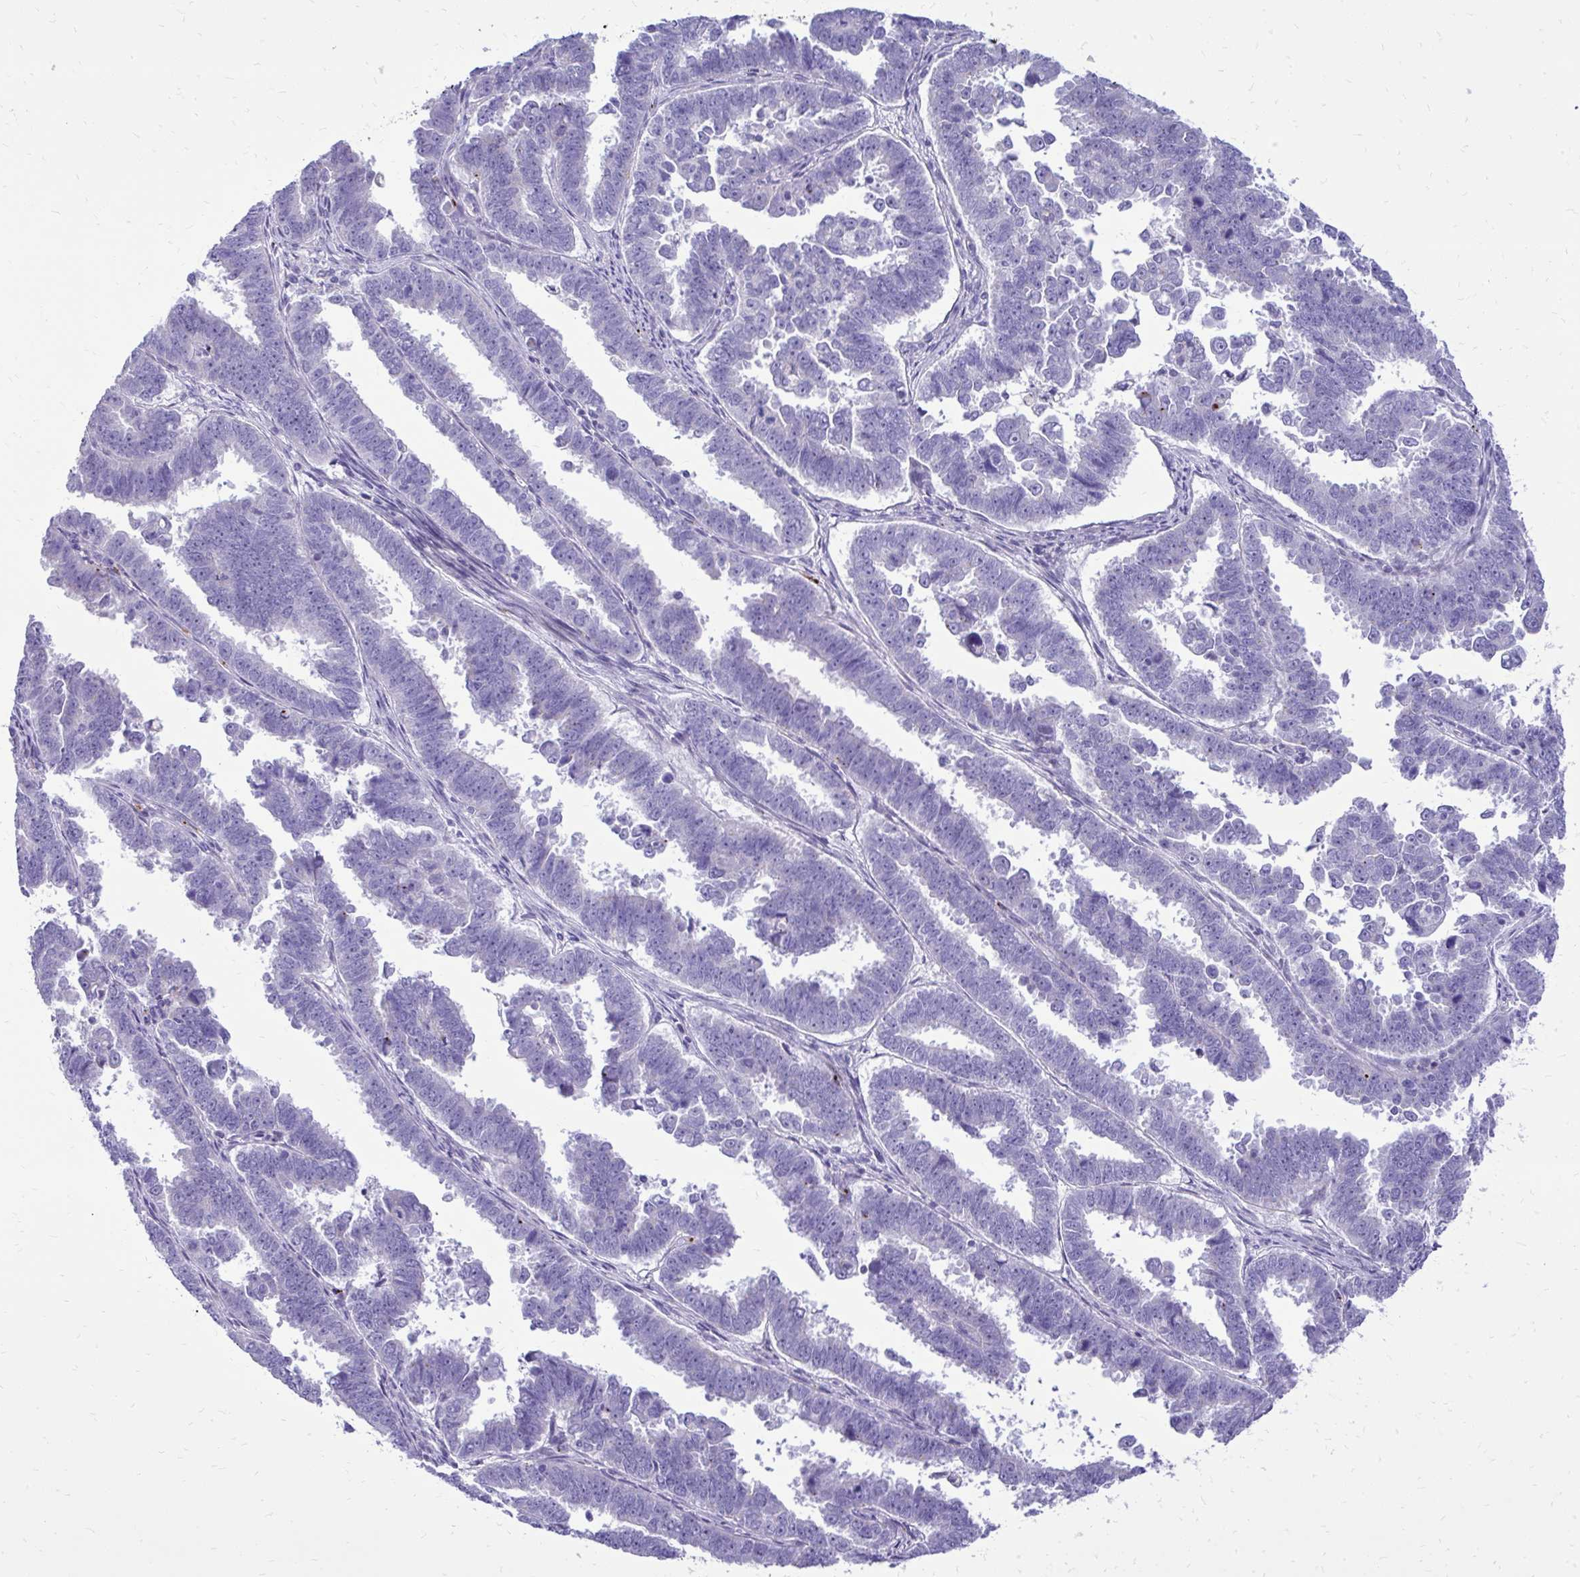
{"staining": {"intensity": "negative", "quantity": "none", "location": "none"}, "tissue": "endometrial cancer", "cell_type": "Tumor cells", "image_type": "cancer", "snomed": [{"axis": "morphology", "description": "Adenocarcinoma, NOS"}, {"axis": "topography", "description": "Endometrium"}], "caption": "This histopathology image is of endometrial adenocarcinoma stained with immunohistochemistry (IHC) to label a protein in brown with the nuclei are counter-stained blue. There is no expression in tumor cells.", "gene": "BCL6B", "patient": {"sex": "female", "age": 75}}